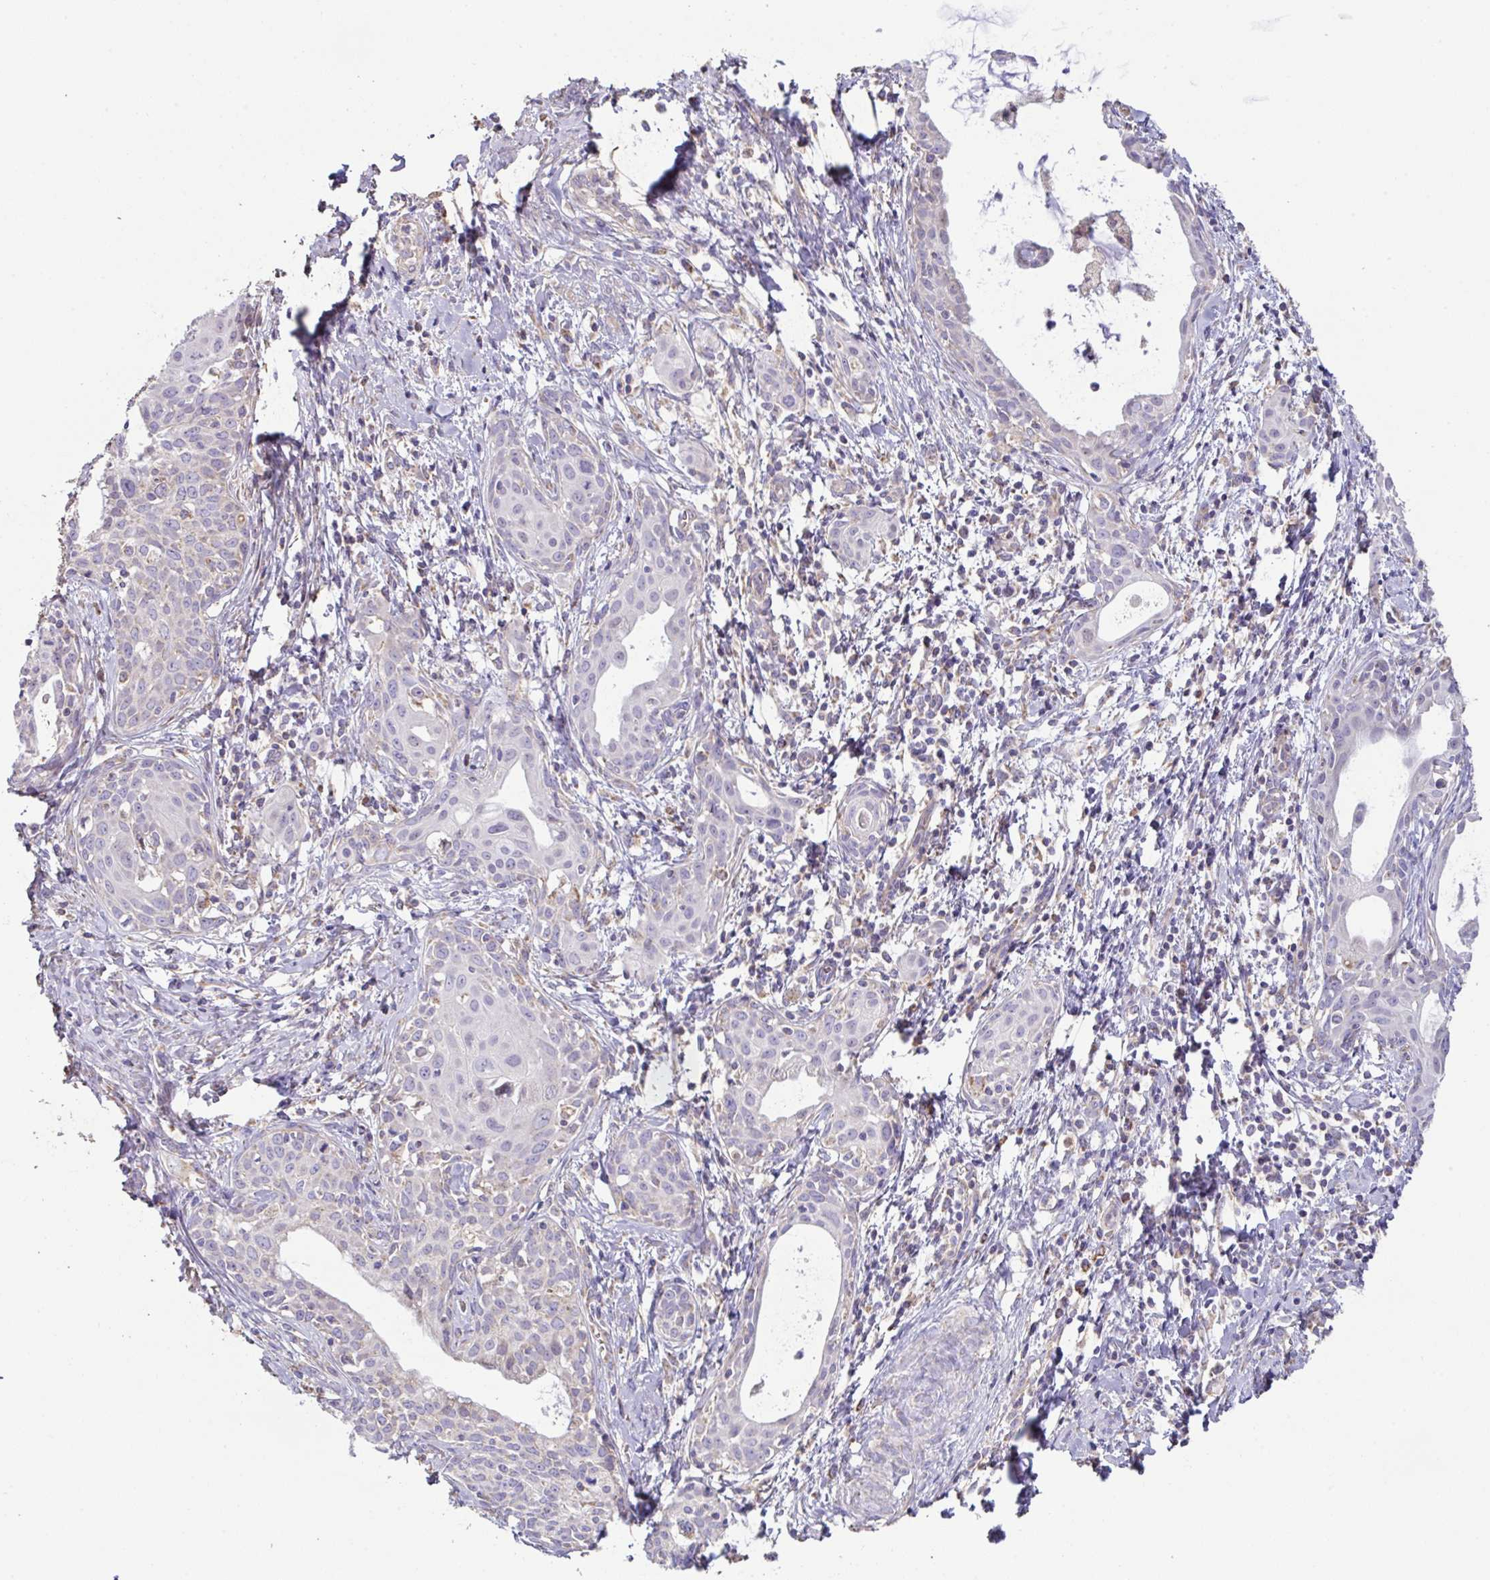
{"staining": {"intensity": "negative", "quantity": "none", "location": "none"}, "tissue": "cervical cancer", "cell_type": "Tumor cells", "image_type": "cancer", "snomed": [{"axis": "morphology", "description": "Squamous cell carcinoma, NOS"}, {"axis": "topography", "description": "Cervix"}], "caption": "Cervical squamous cell carcinoma stained for a protein using immunohistochemistry reveals no positivity tumor cells.", "gene": "DOK7", "patient": {"sex": "female", "age": 52}}